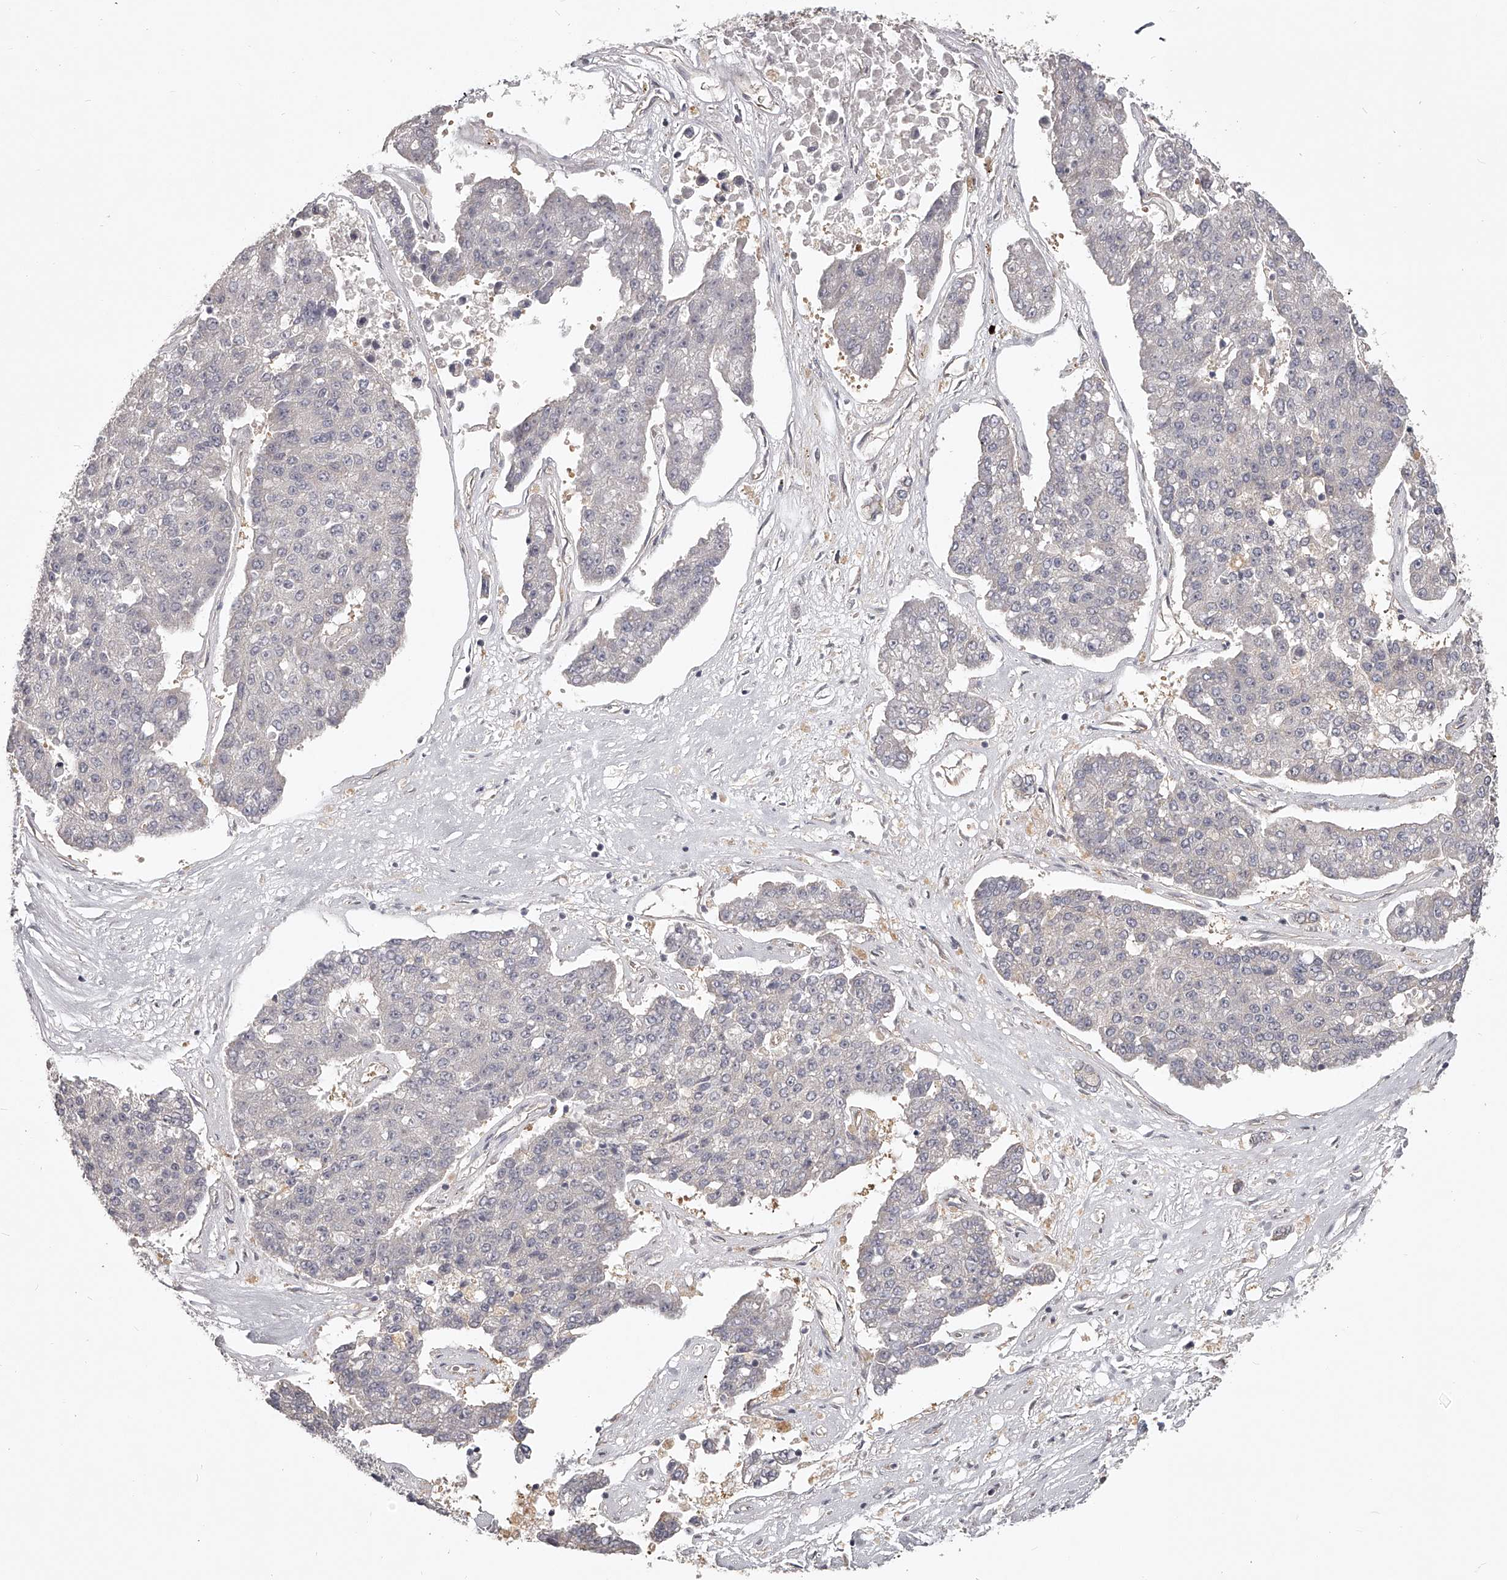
{"staining": {"intensity": "negative", "quantity": "none", "location": "none"}, "tissue": "pancreatic cancer", "cell_type": "Tumor cells", "image_type": "cancer", "snomed": [{"axis": "morphology", "description": "Adenocarcinoma, NOS"}, {"axis": "topography", "description": "Pancreas"}], "caption": "High magnification brightfield microscopy of pancreatic adenocarcinoma stained with DAB (3,3'-diaminobenzidine) (brown) and counterstained with hematoxylin (blue): tumor cells show no significant positivity.", "gene": "ZNF582", "patient": {"sex": "male", "age": 50}}